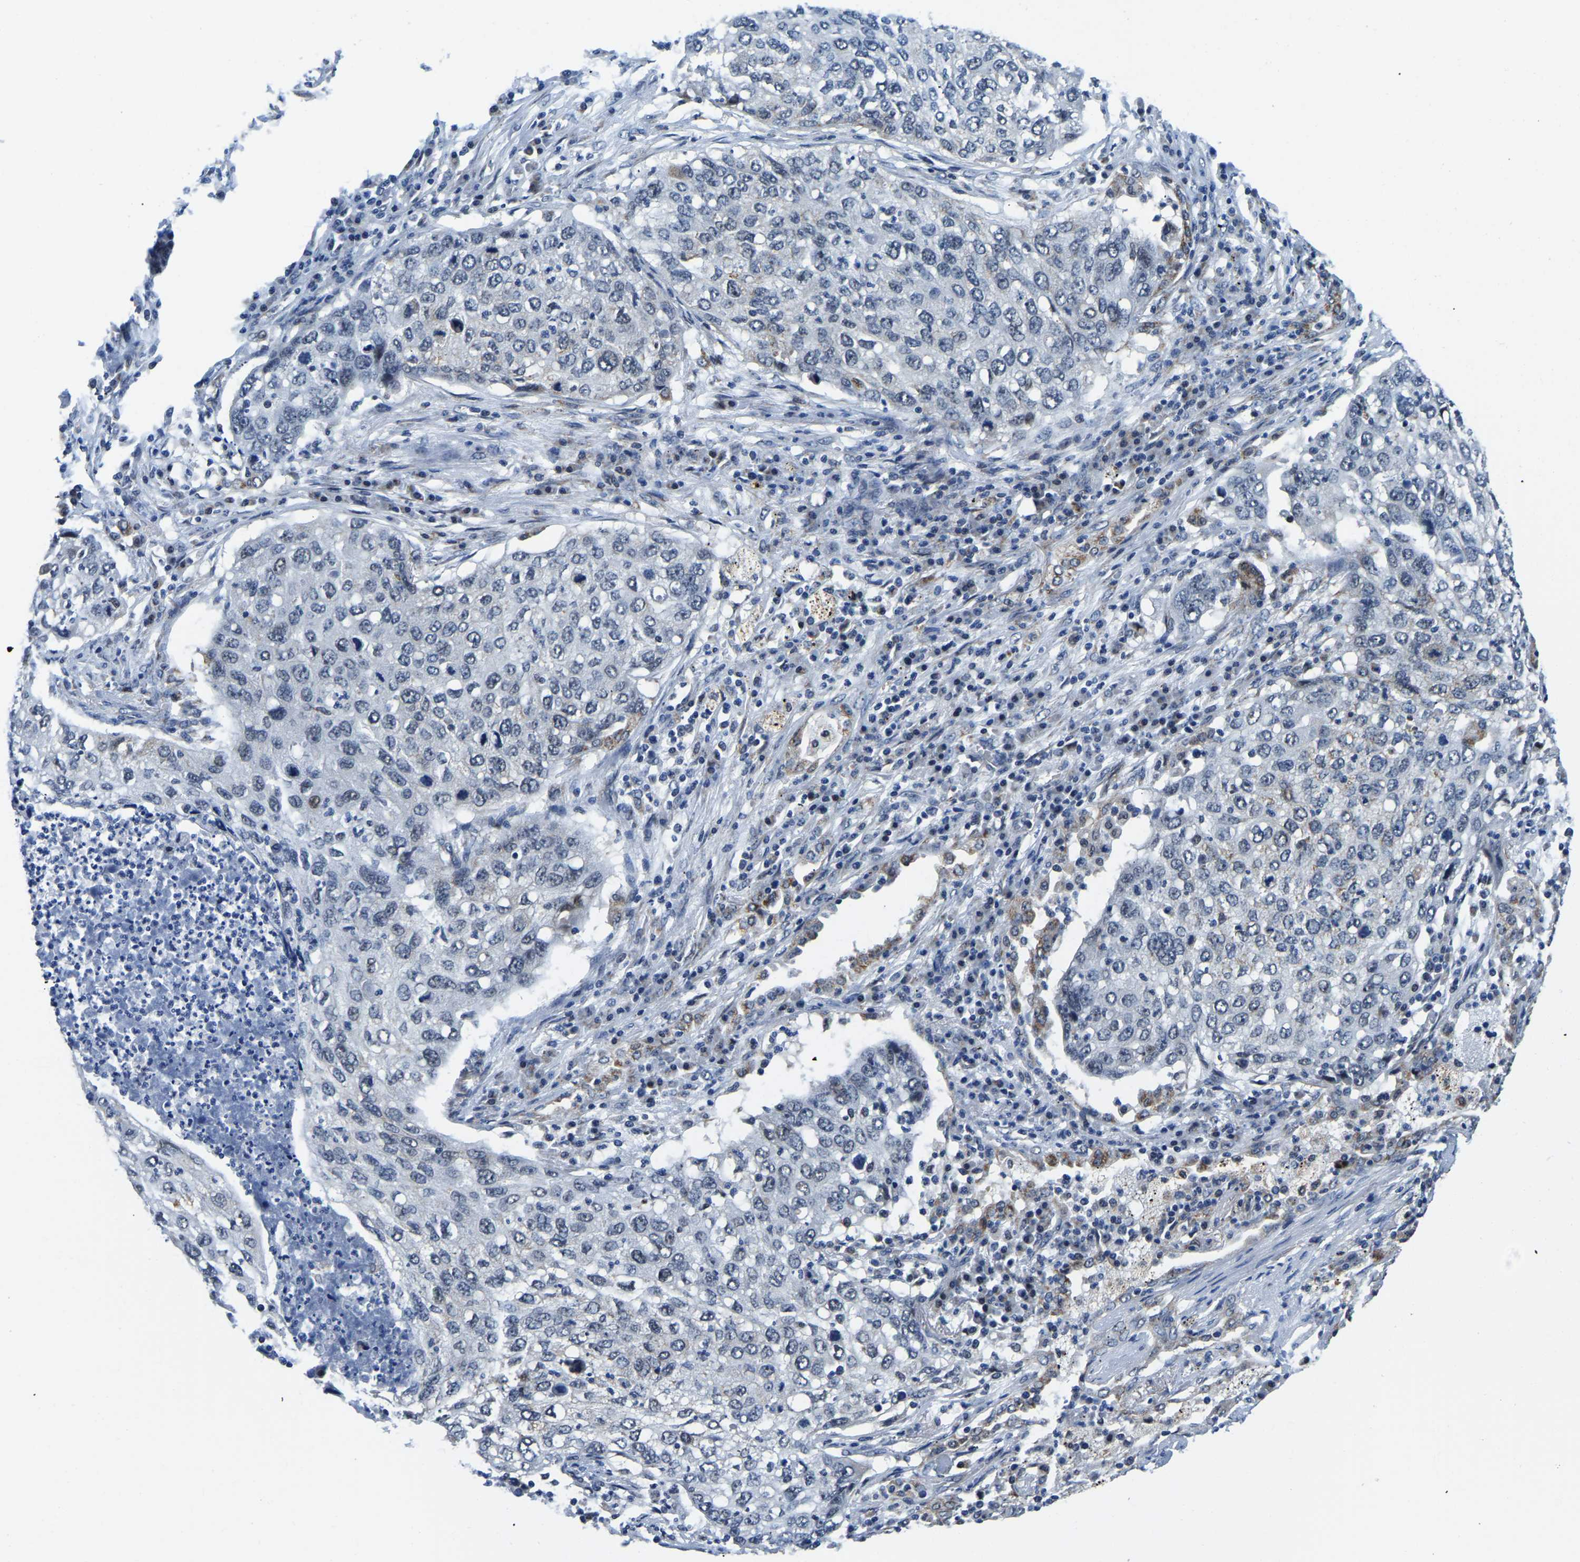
{"staining": {"intensity": "negative", "quantity": "none", "location": "none"}, "tissue": "lung cancer", "cell_type": "Tumor cells", "image_type": "cancer", "snomed": [{"axis": "morphology", "description": "Squamous cell carcinoma, NOS"}, {"axis": "topography", "description": "Lung"}], "caption": "A photomicrograph of lung squamous cell carcinoma stained for a protein reveals no brown staining in tumor cells.", "gene": "BNIP3L", "patient": {"sex": "female", "age": 63}}